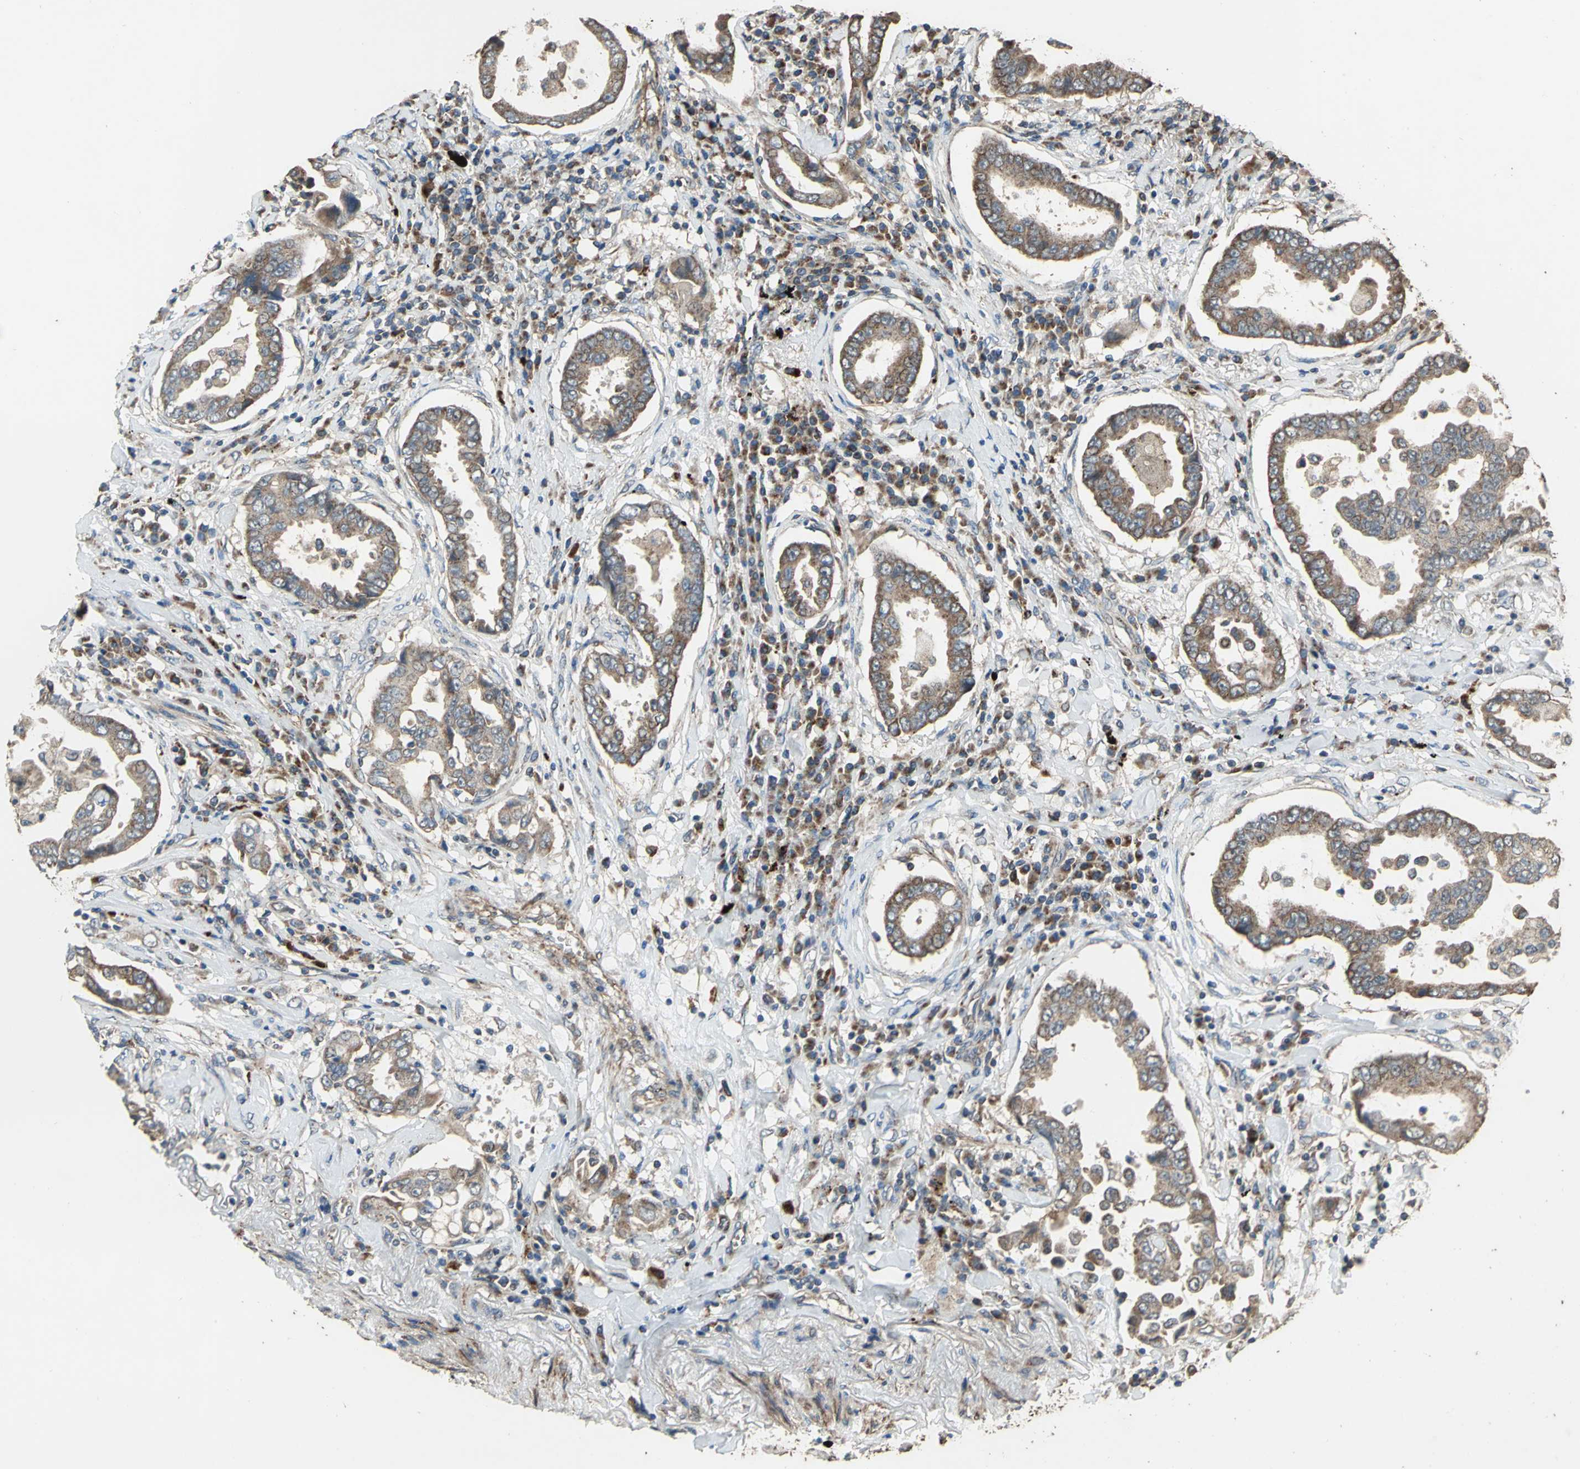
{"staining": {"intensity": "strong", "quantity": ">75%", "location": "cytoplasmic/membranous"}, "tissue": "lung cancer", "cell_type": "Tumor cells", "image_type": "cancer", "snomed": [{"axis": "morphology", "description": "Normal tissue, NOS"}, {"axis": "morphology", "description": "Inflammation, NOS"}, {"axis": "morphology", "description": "Adenocarcinoma, NOS"}, {"axis": "topography", "description": "Lung"}], "caption": "This is a histology image of immunohistochemistry (IHC) staining of lung adenocarcinoma, which shows strong staining in the cytoplasmic/membranous of tumor cells.", "gene": "POLRMT", "patient": {"sex": "female", "age": 64}}